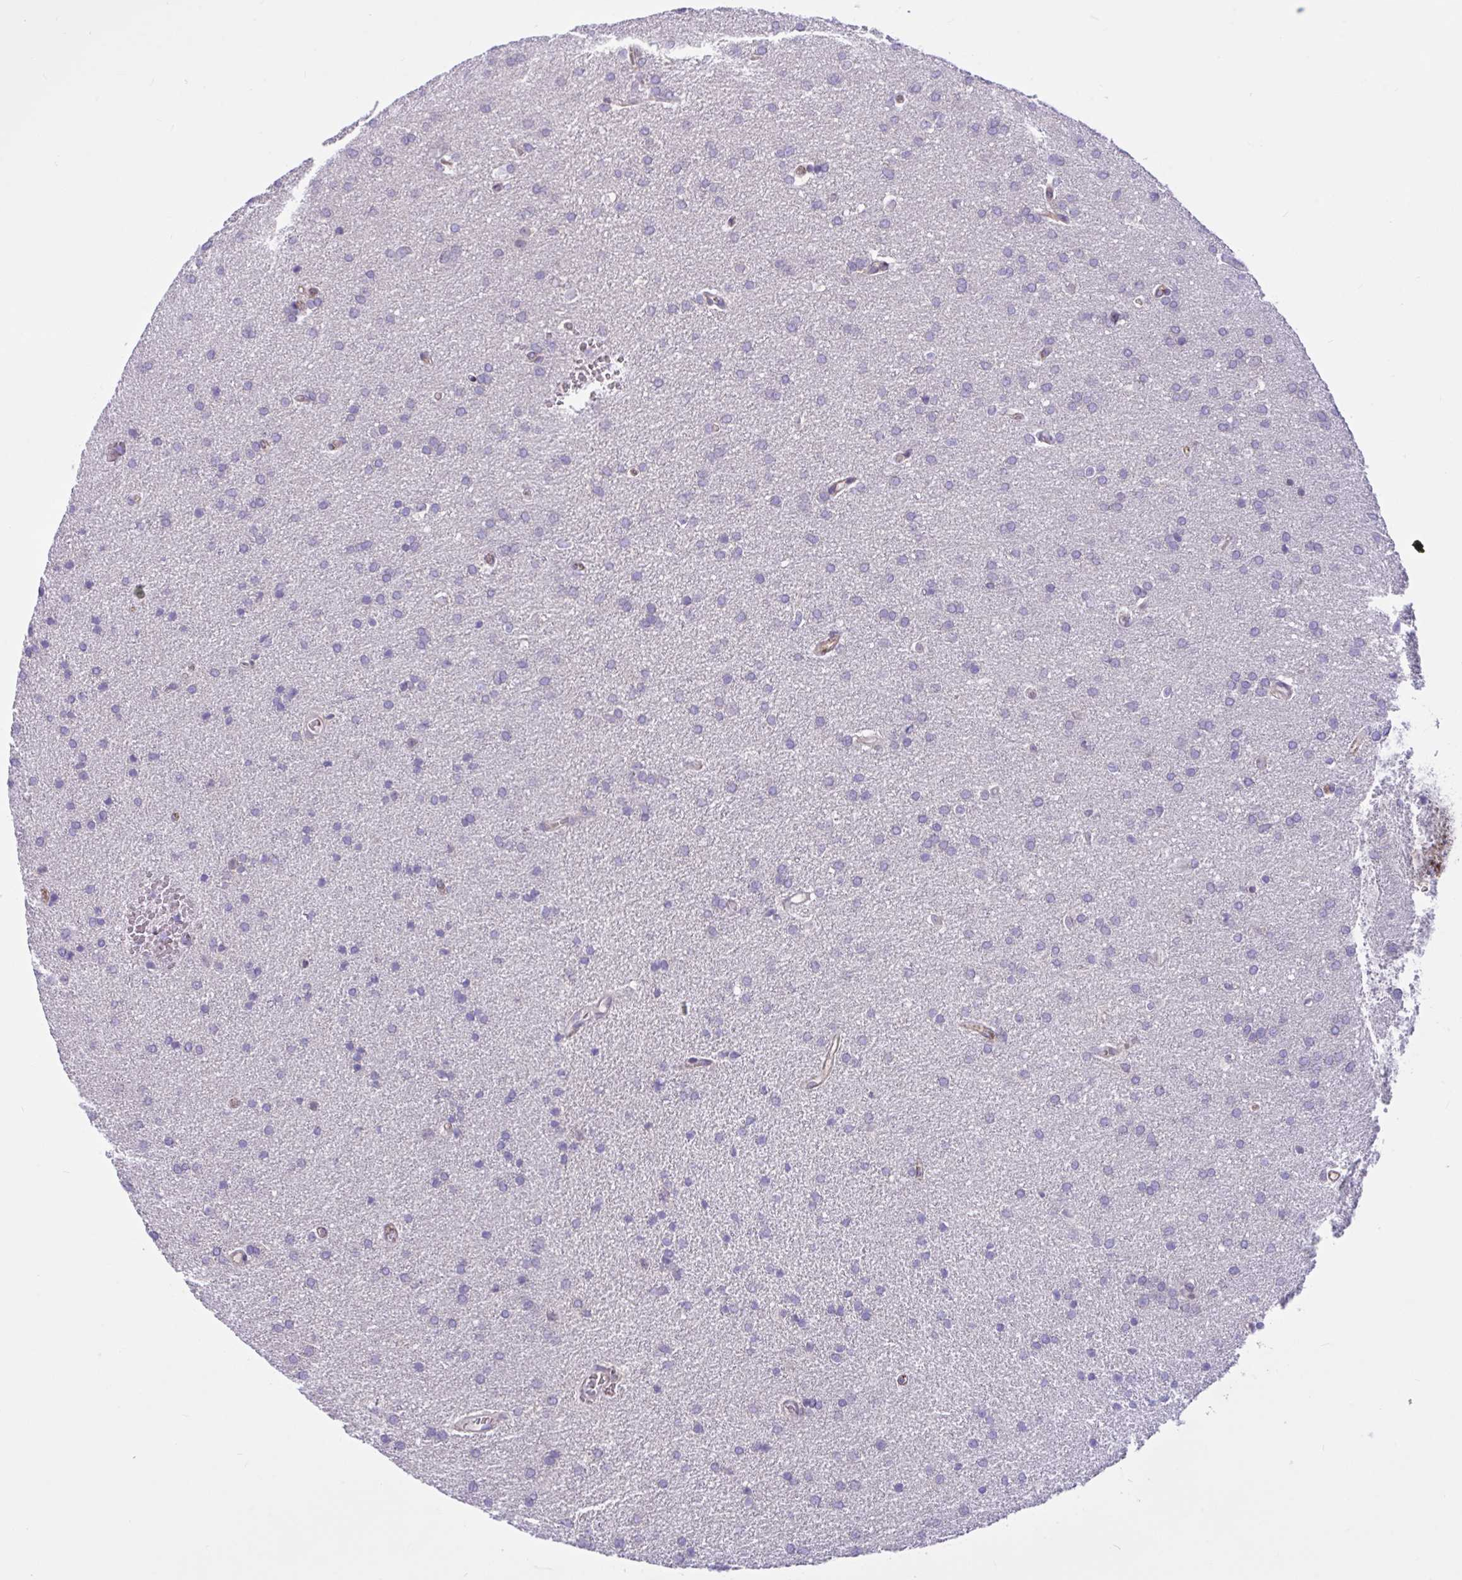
{"staining": {"intensity": "negative", "quantity": "none", "location": "none"}, "tissue": "glioma", "cell_type": "Tumor cells", "image_type": "cancer", "snomed": [{"axis": "morphology", "description": "Glioma, malignant, Low grade"}, {"axis": "topography", "description": "Brain"}], "caption": "There is no significant staining in tumor cells of low-grade glioma (malignant).", "gene": "TANK", "patient": {"sex": "female", "age": 34}}